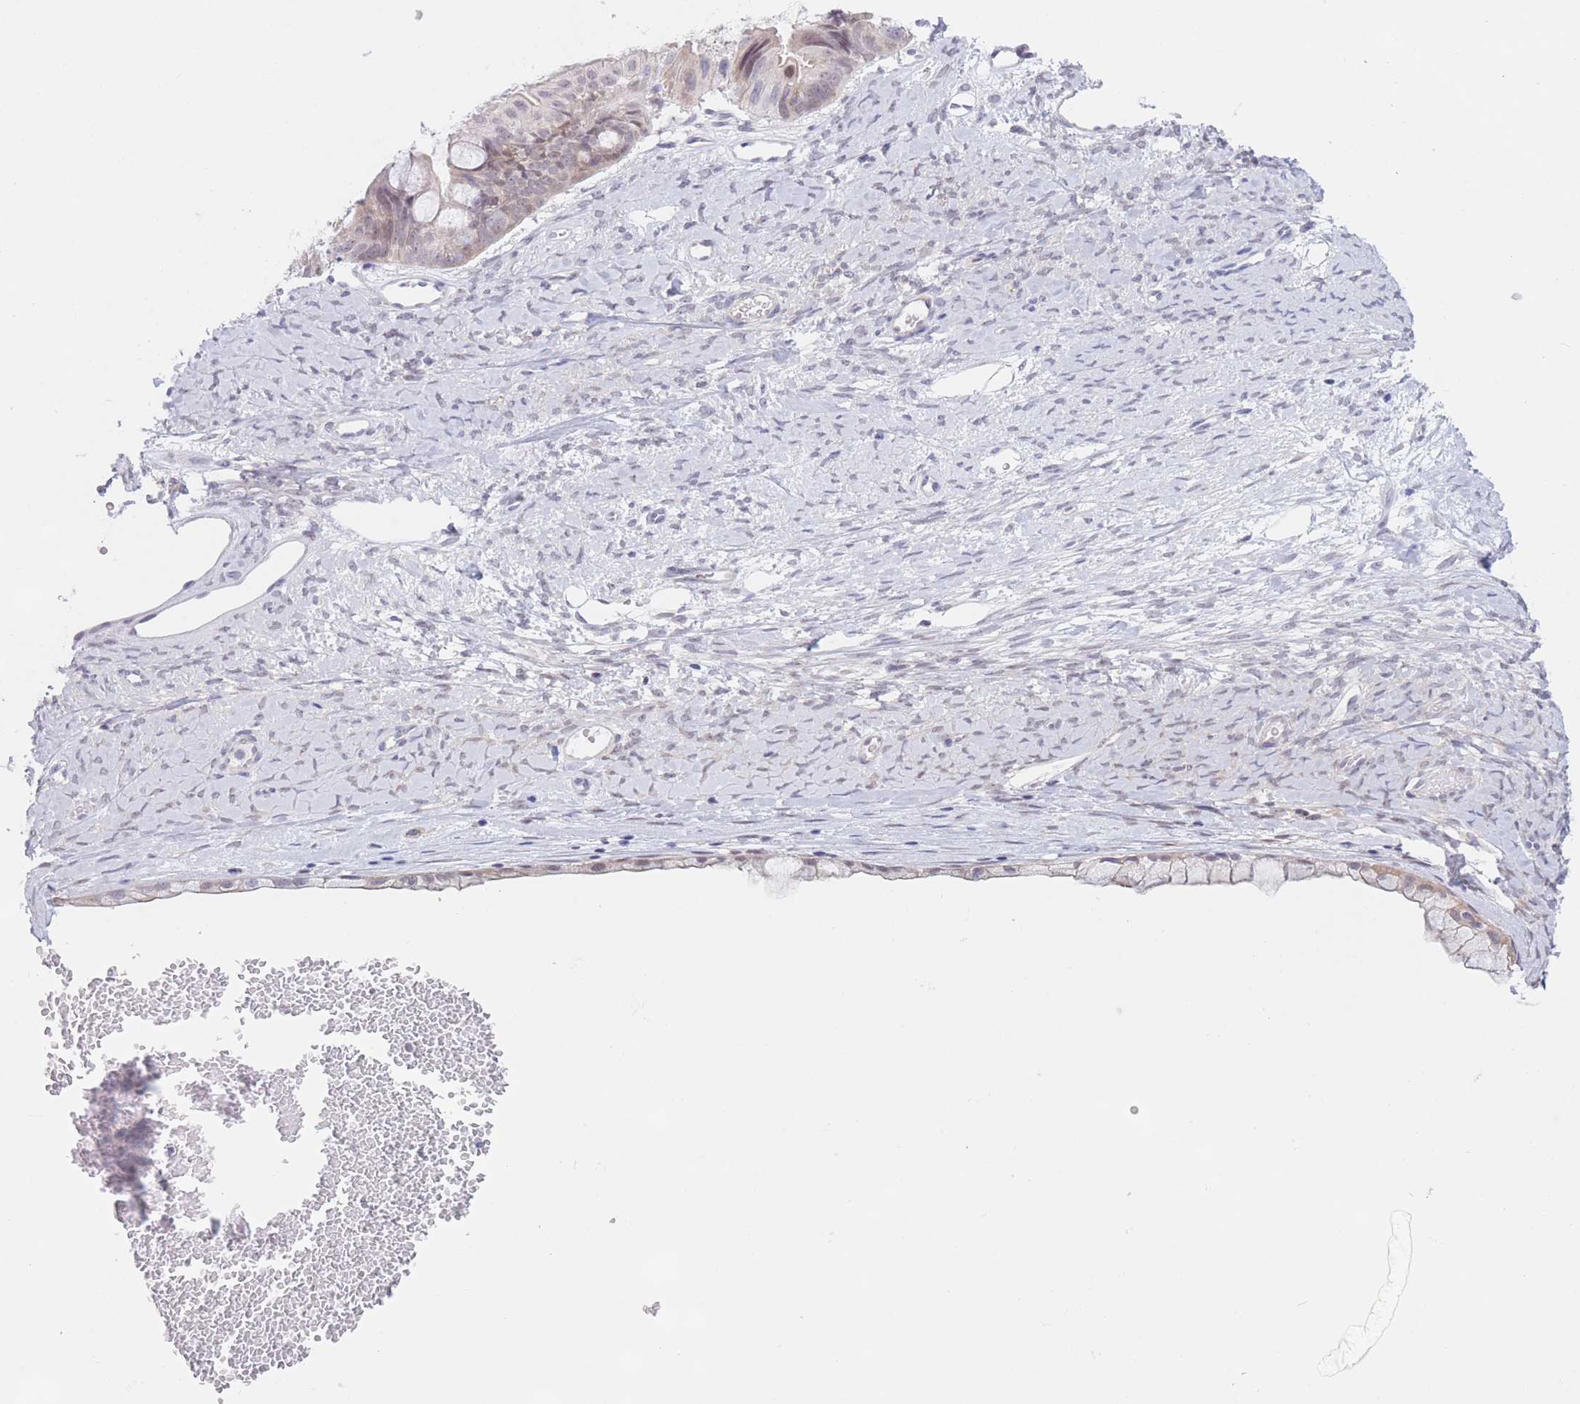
{"staining": {"intensity": "weak", "quantity": "<25%", "location": "cytoplasmic/membranous"}, "tissue": "ovarian cancer", "cell_type": "Tumor cells", "image_type": "cancer", "snomed": [{"axis": "morphology", "description": "Cystadenocarcinoma, mucinous, NOS"}, {"axis": "topography", "description": "Ovary"}], "caption": "Immunohistochemistry (IHC) image of human ovarian mucinous cystadenocarcinoma stained for a protein (brown), which shows no staining in tumor cells.", "gene": "PODXL", "patient": {"sex": "female", "age": 61}}